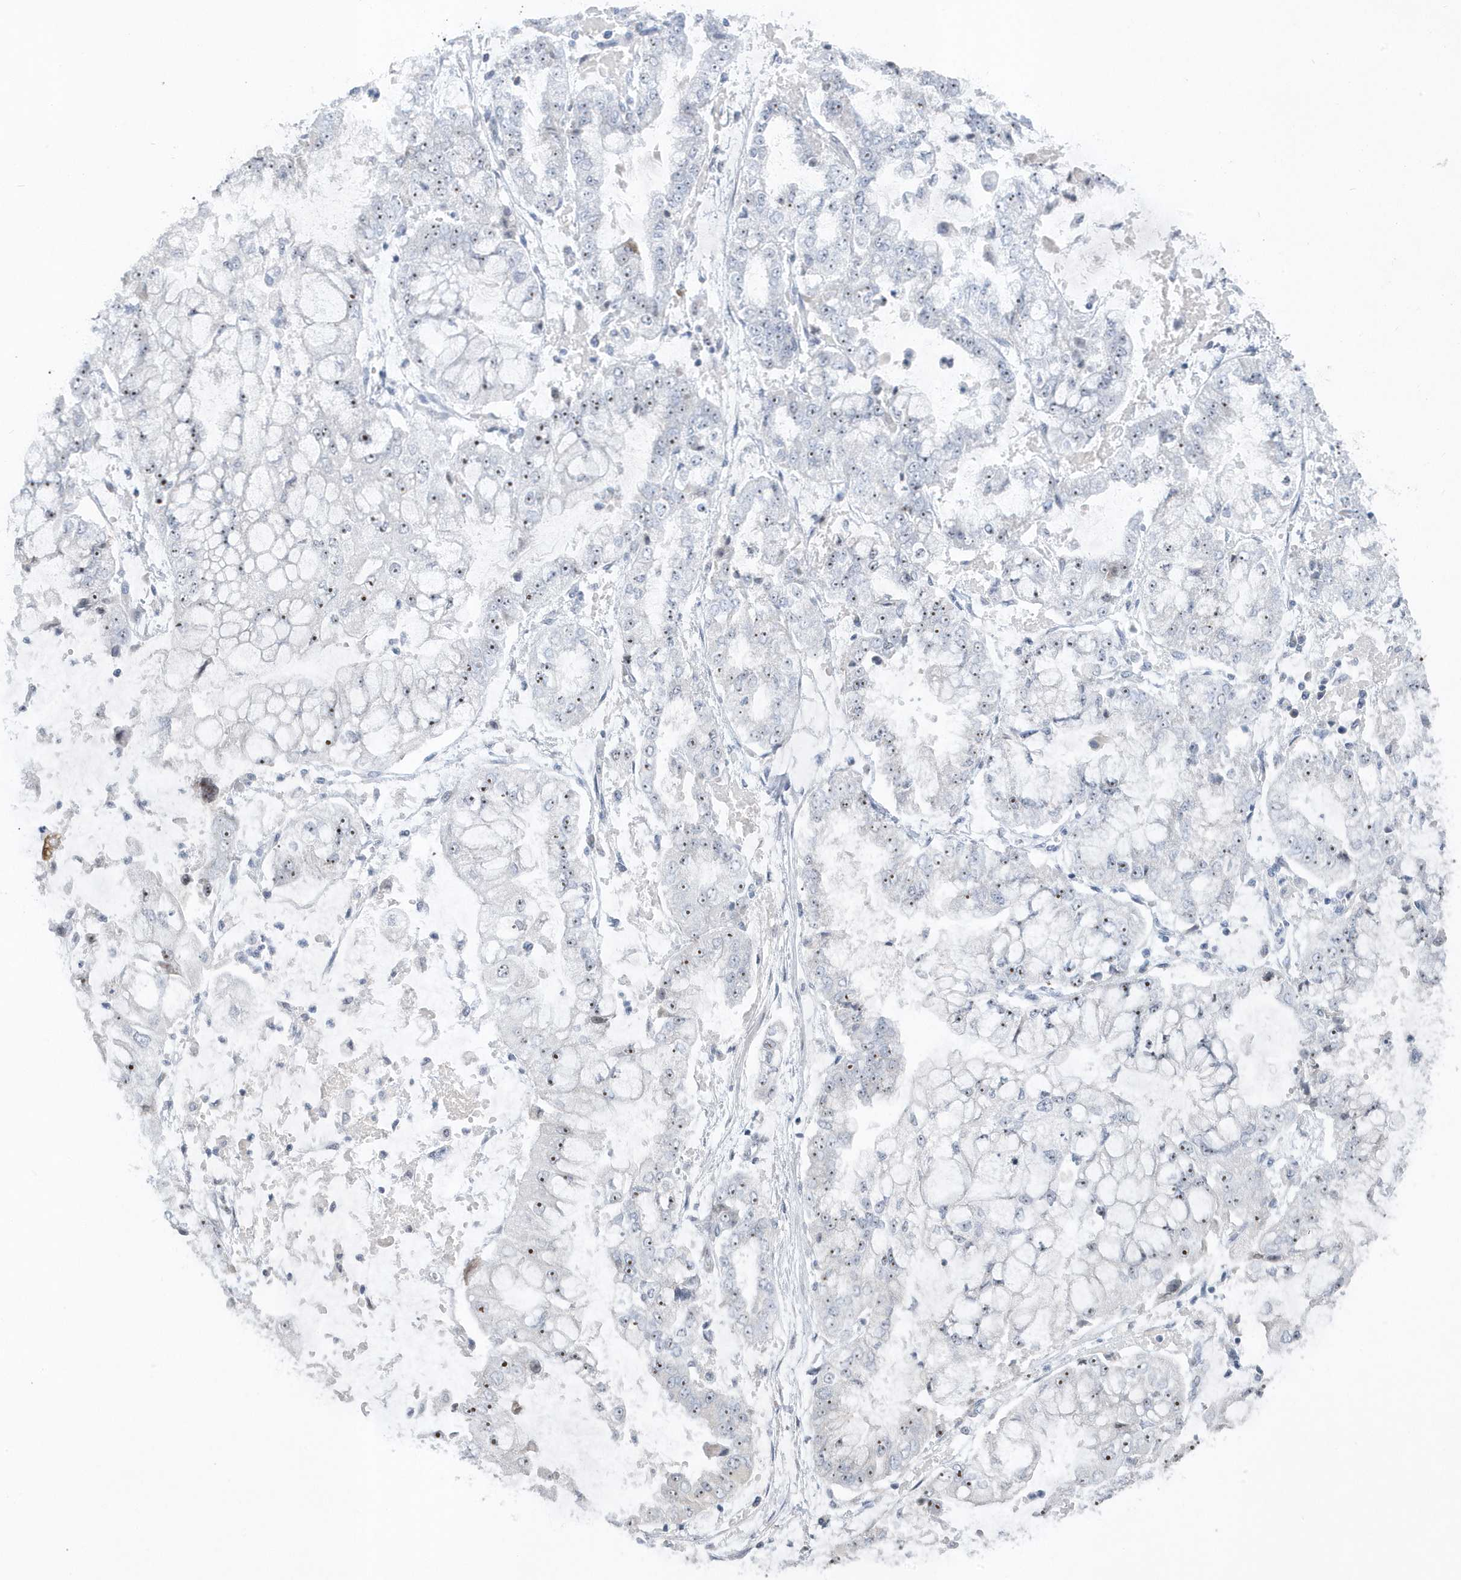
{"staining": {"intensity": "moderate", "quantity": ">75%", "location": "nuclear"}, "tissue": "stomach cancer", "cell_type": "Tumor cells", "image_type": "cancer", "snomed": [{"axis": "morphology", "description": "Adenocarcinoma, NOS"}, {"axis": "topography", "description": "Stomach"}], "caption": "The micrograph shows immunohistochemical staining of stomach adenocarcinoma. There is moderate nuclear positivity is identified in about >75% of tumor cells.", "gene": "RPF2", "patient": {"sex": "male", "age": 76}}